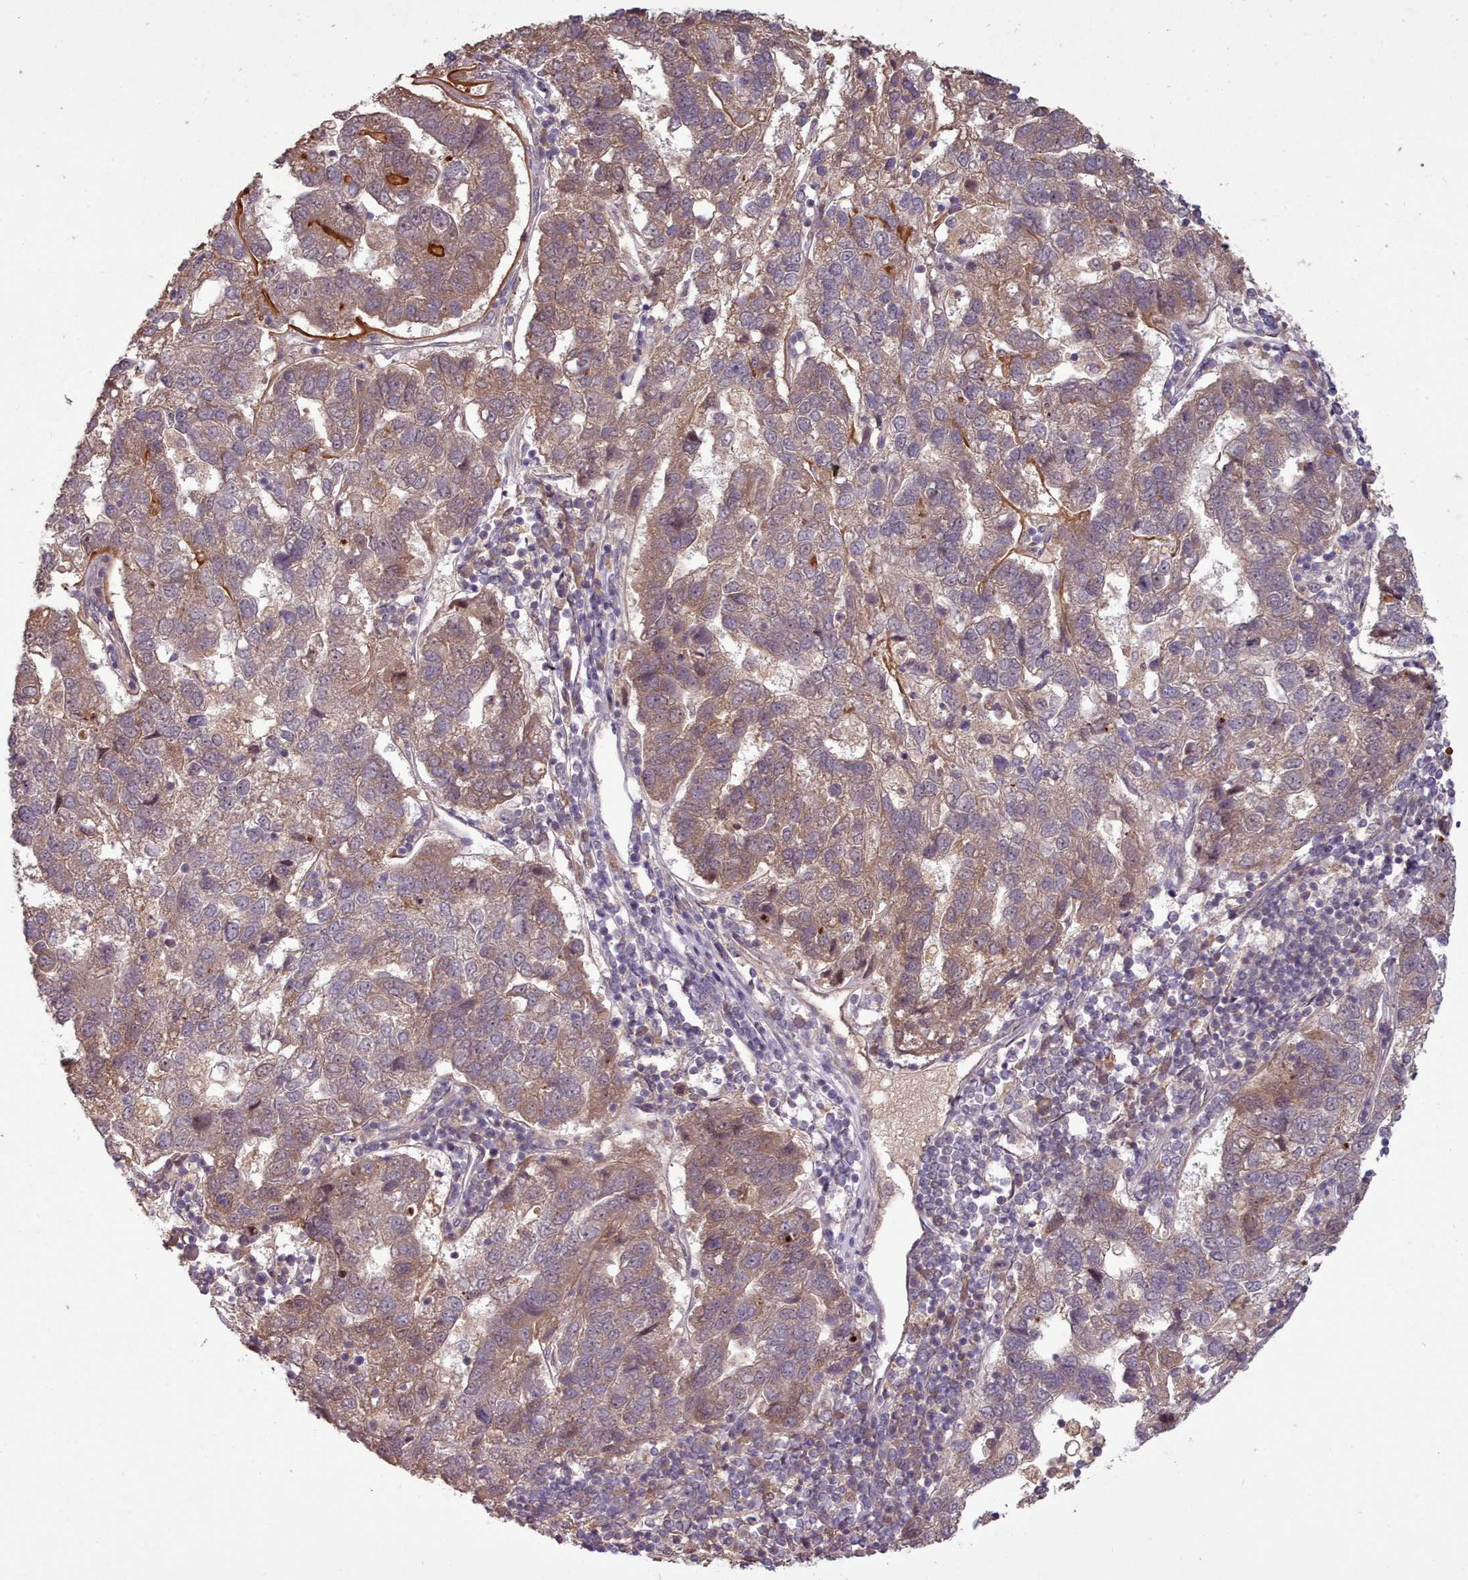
{"staining": {"intensity": "moderate", "quantity": "25%-75%", "location": "cytoplasmic/membranous"}, "tissue": "pancreatic cancer", "cell_type": "Tumor cells", "image_type": "cancer", "snomed": [{"axis": "morphology", "description": "Adenocarcinoma, NOS"}, {"axis": "topography", "description": "Pancreas"}], "caption": "Pancreatic cancer stained for a protein displays moderate cytoplasmic/membranous positivity in tumor cells. Ihc stains the protein of interest in brown and the nuclei are stained blue.", "gene": "CDC6", "patient": {"sex": "female", "age": 61}}